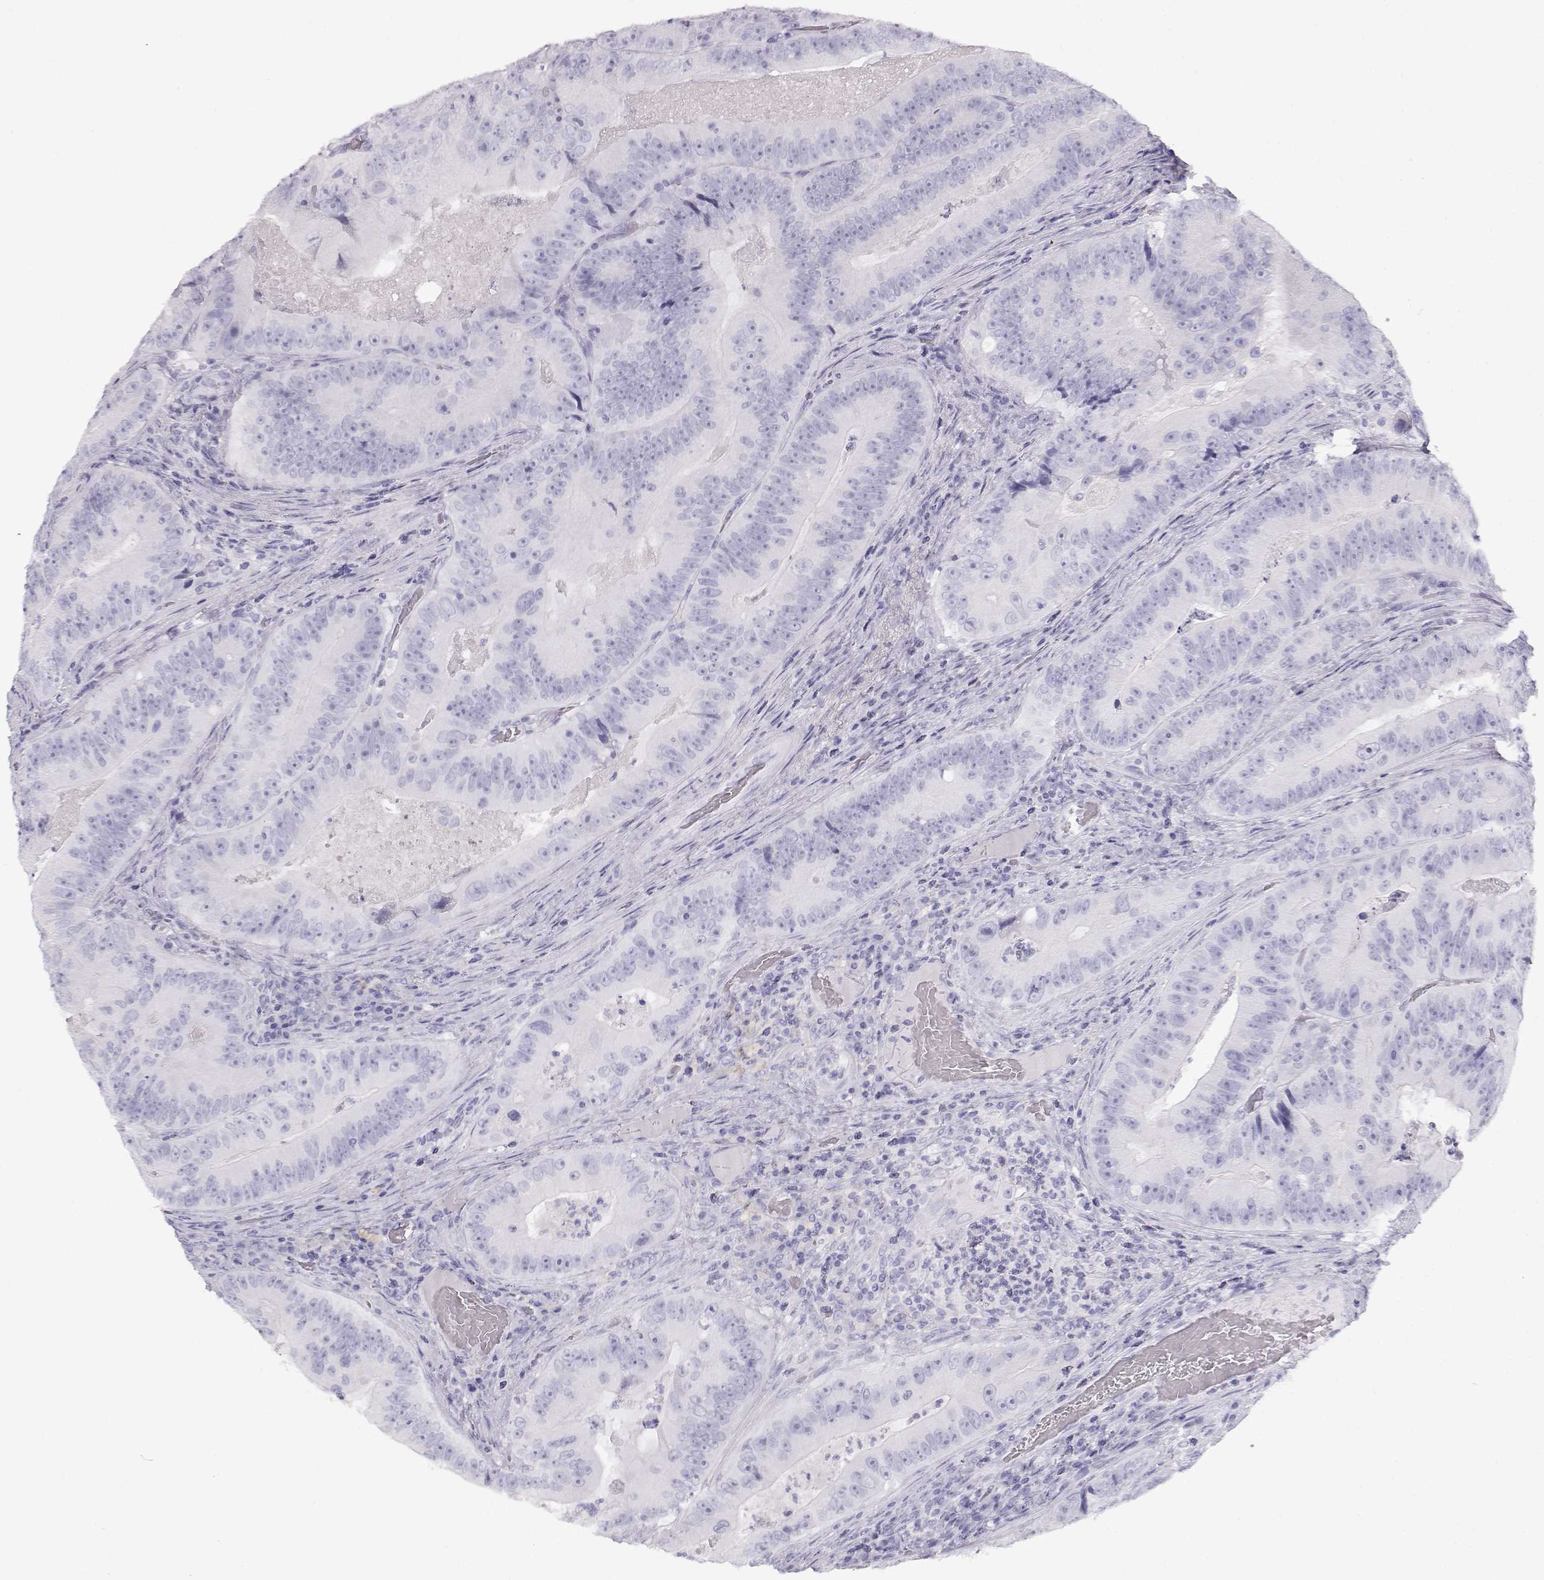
{"staining": {"intensity": "negative", "quantity": "none", "location": "none"}, "tissue": "colorectal cancer", "cell_type": "Tumor cells", "image_type": "cancer", "snomed": [{"axis": "morphology", "description": "Adenocarcinoma, NOS"}, {"axis": "topography", "description": "Colon"}], "caption": "The histopathology image reveals no significant staining in tumor cells of colorectal adenocarcinoma.", "gene": "TKTL1", "patient": {"sex": "female", "age": 86}}